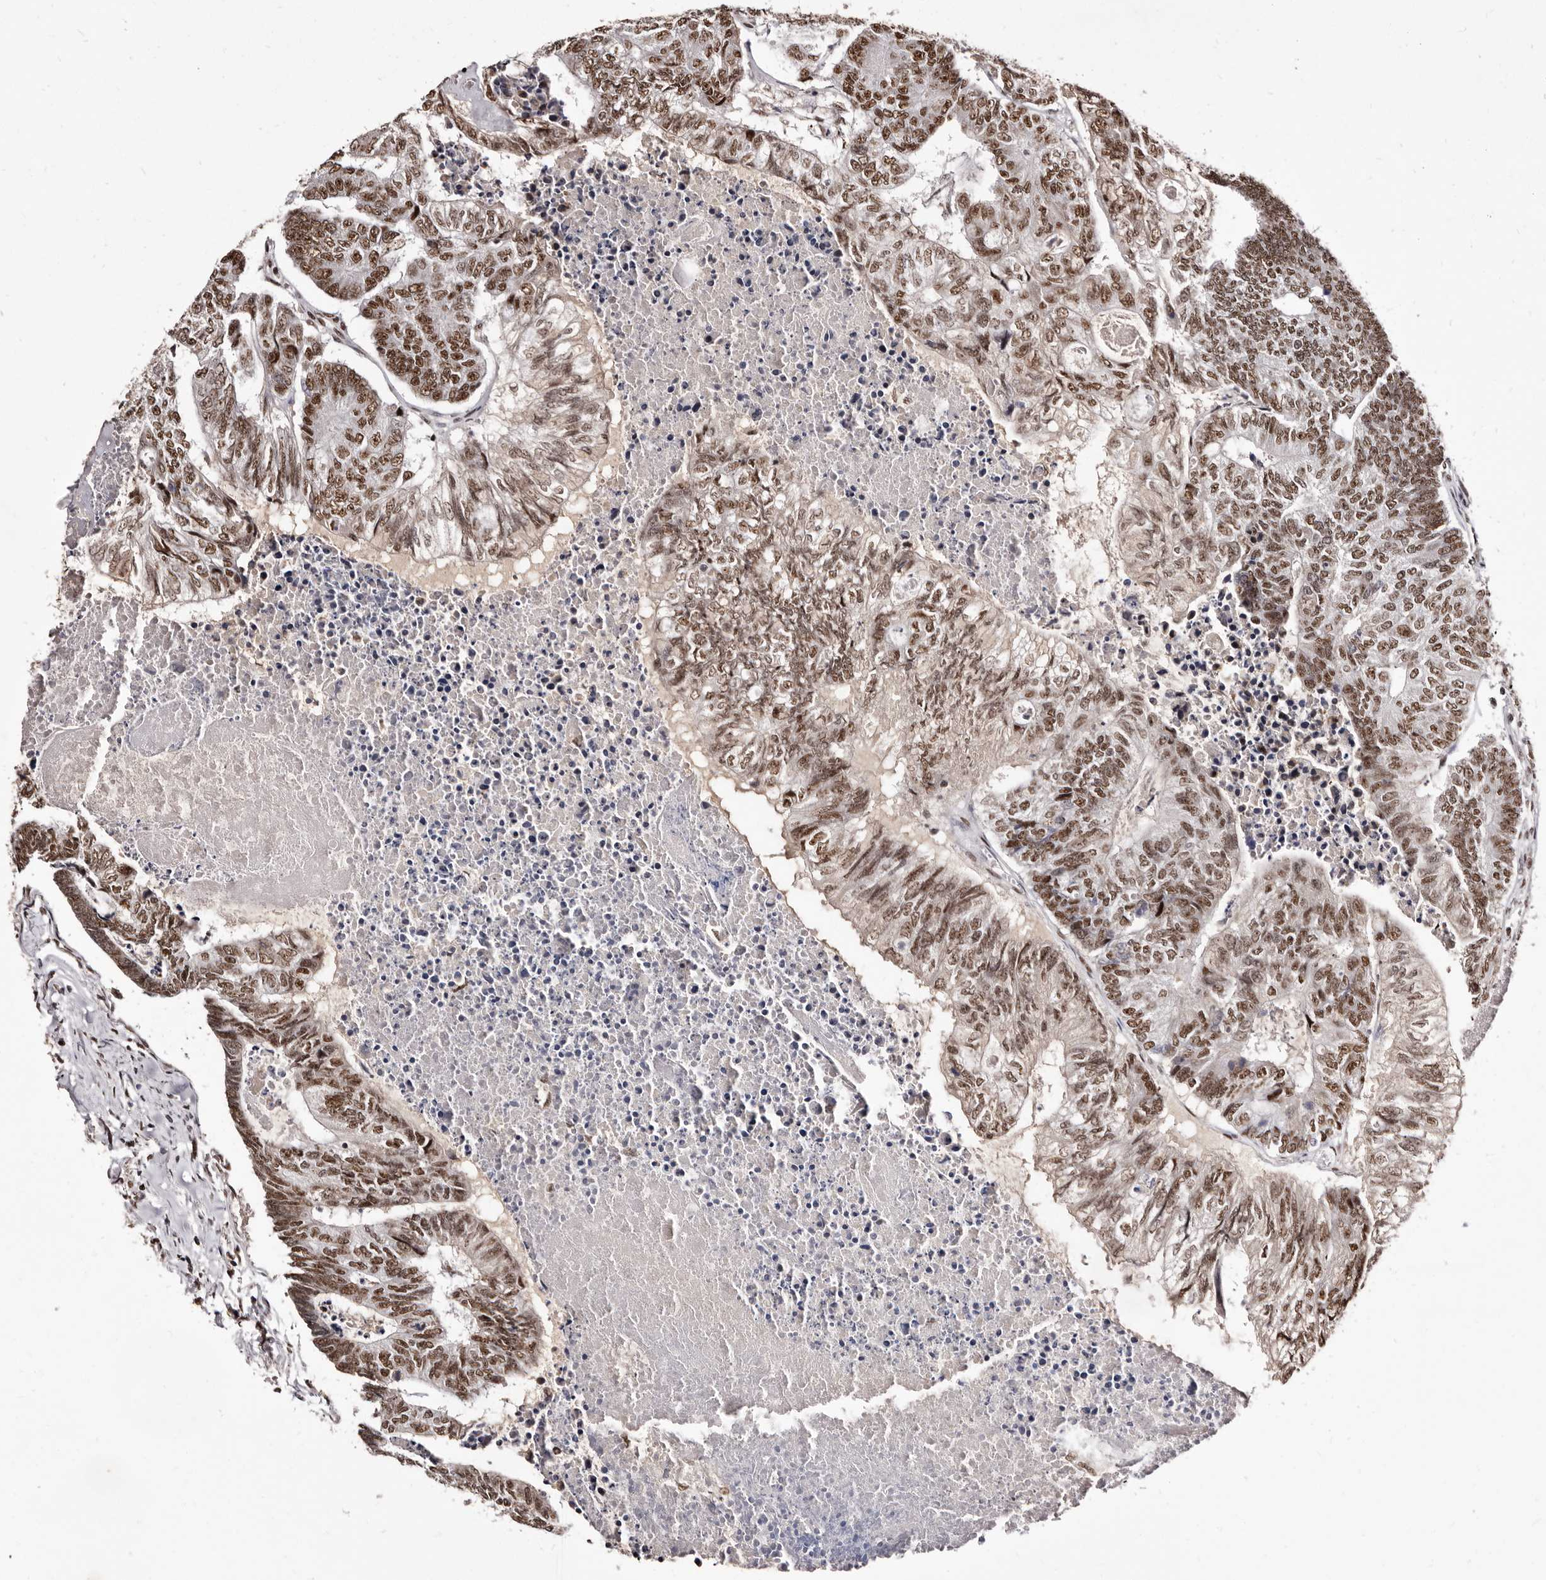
{"staining": {"intensity": "moderate", "quantity": ">75%", "location": "nuclear"}, "tissue": "colorectal cancer", "cell_type": "Tumor cells", "image_type": "cancer", "snomed": [{"axis": "morphology", "description": "Adenocarcinoma, NOS"}, {"axis": "topography", "description": "Colon"}], "caption": "This micrograph demonstrates immunohistochemistry staining of colorectal cancer (adenocarcinoma), with medium moderate nuclear expression in approximately >75% of tumor cells.", "gene": "ANAPC11", "patient": {"sex": "female", "age": 67}}